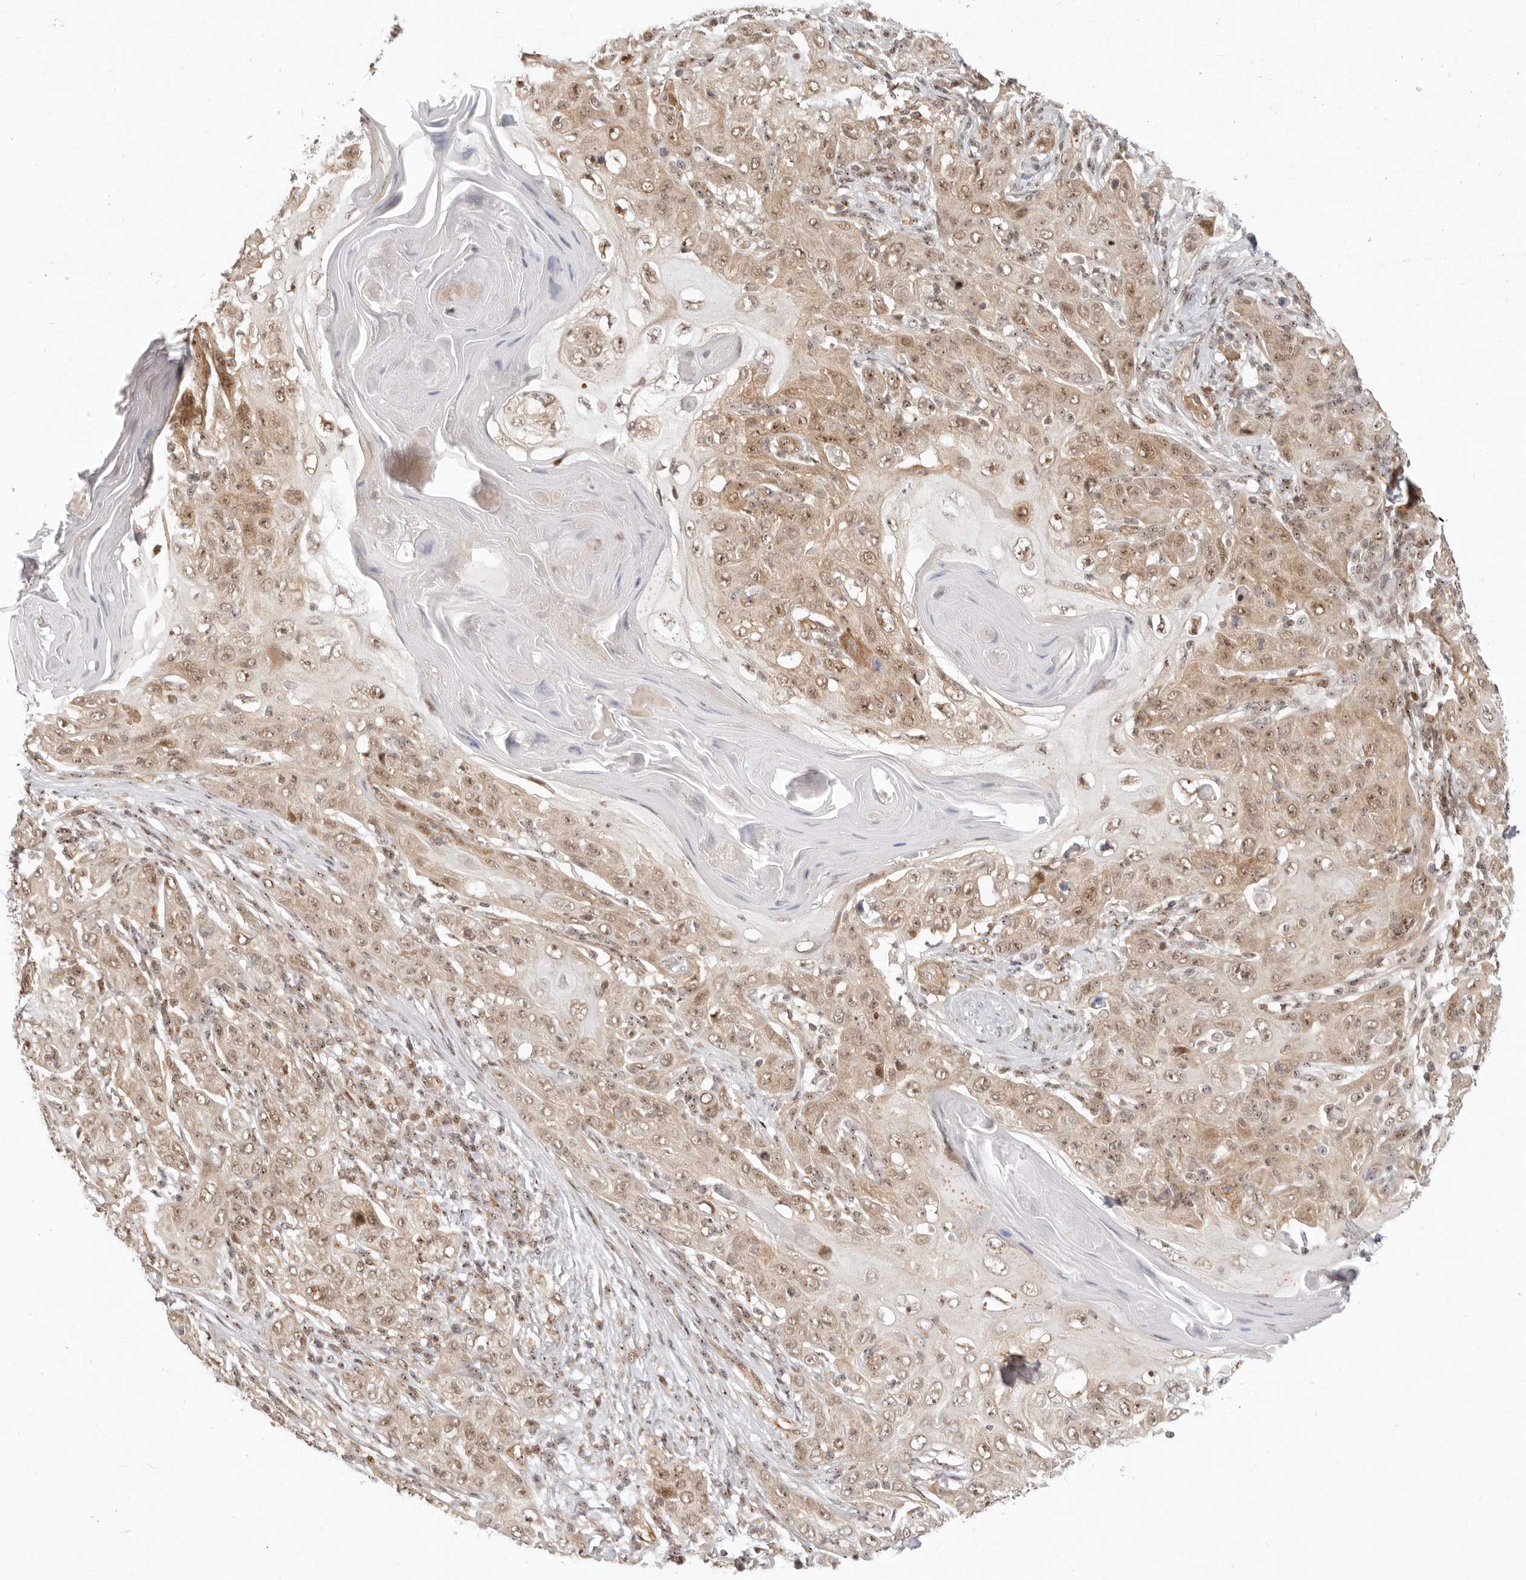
{"staining": {"intensity": "moderate", "quantity": ">75%", "location": "cytoplasmic/membranous,nuclear"}, "tissue": "skin cancer", "cell_type": "Tumor cells", "image_type": "cancer", "snomed": [{"axis": "morphology", "description": "Squamous cell carcinoma, NOS"}, {"axis": "topography", "description": "Skin"}], "caption": "Immunohistochemistry (IHC) histopathology image of skin cancer stained for a protein (brown), which exhibits medium levels of moderate cytoplasmic/membranous and nuclear staining in about >75% of tumor cells.", "gene": "BAP1", "patient": {"sex": "female", "age": 88}}